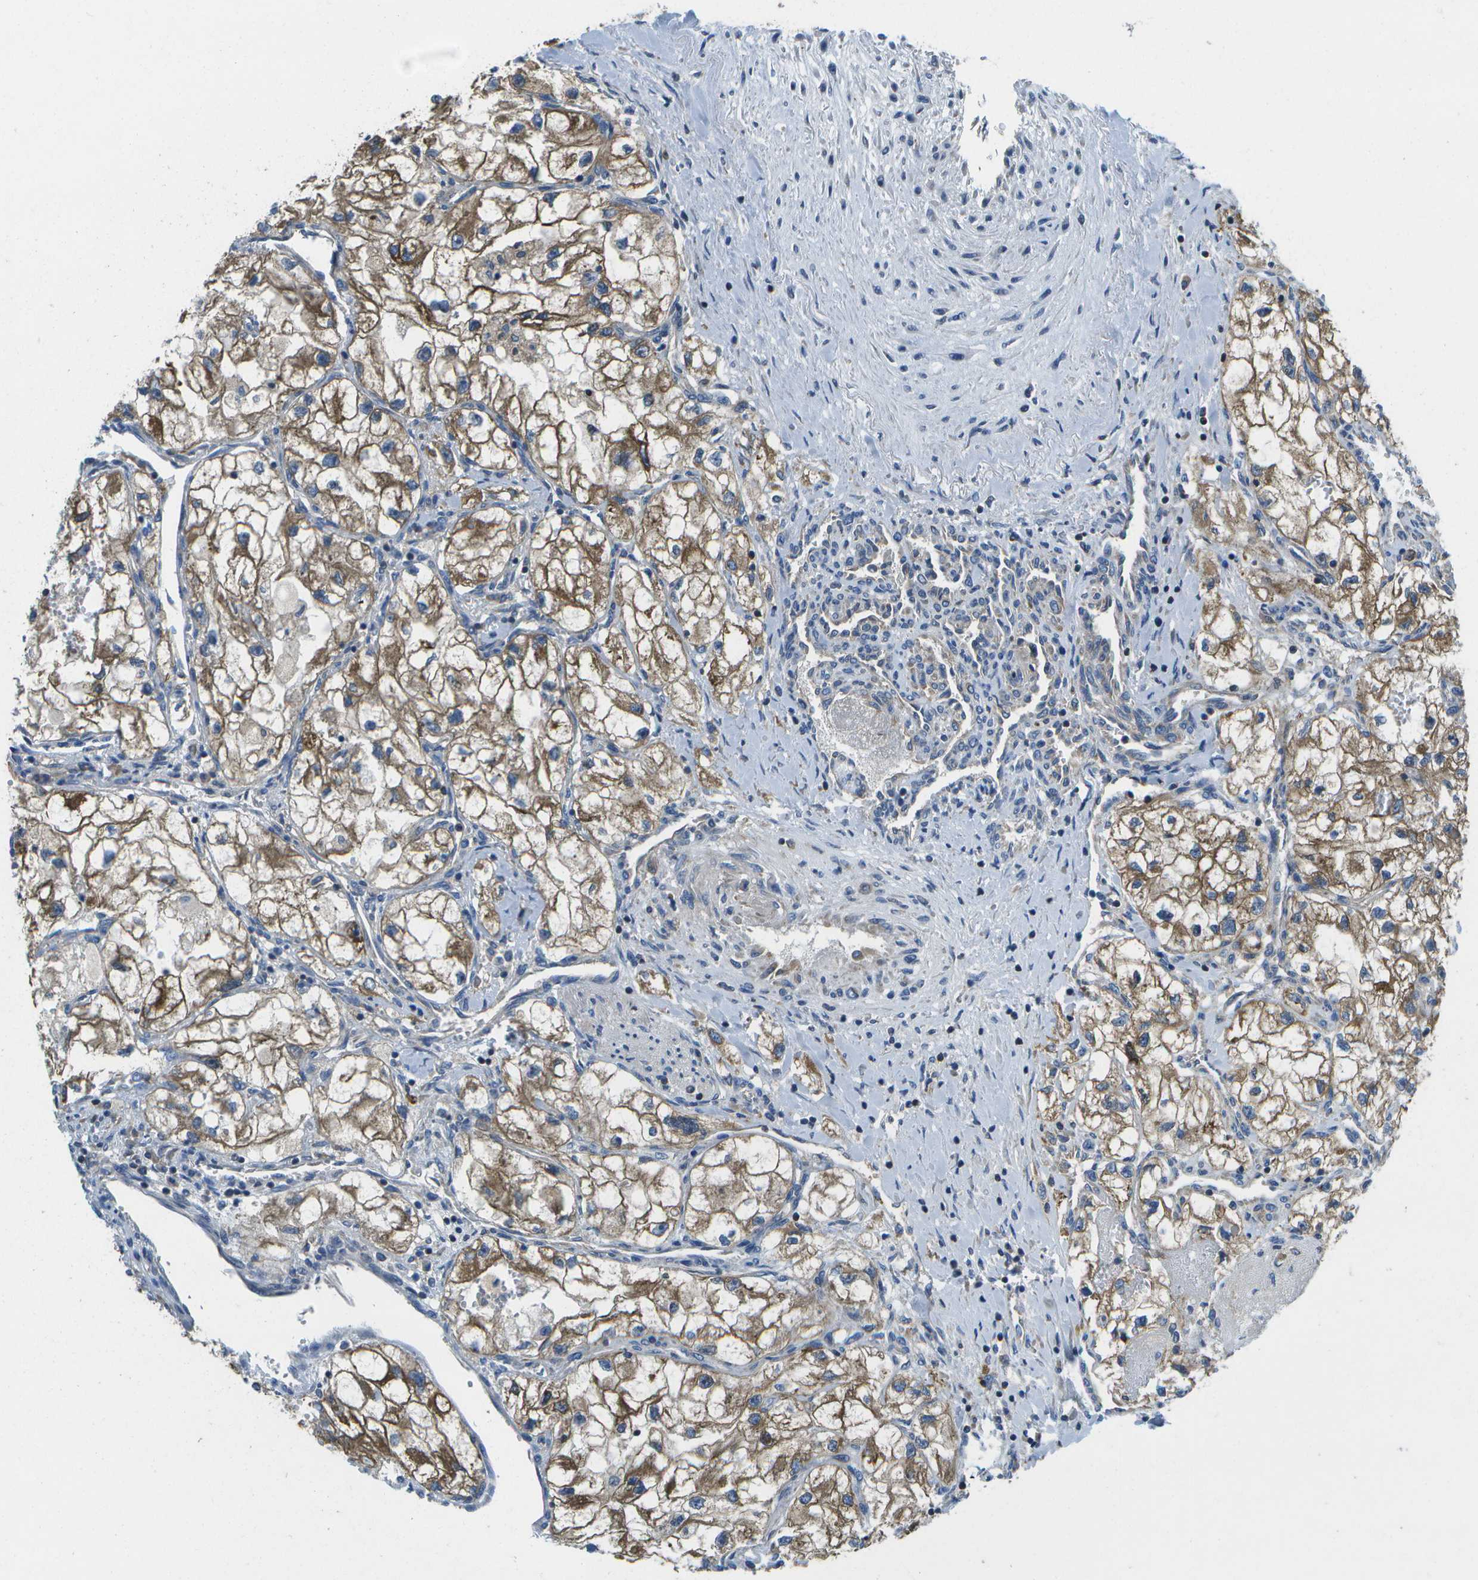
{"staining": {"intensity": "moderate", "quantity": ">75%", "location": "cytoplasmic/membranous"}, "tissue": "renal cancer", "cell_type": "Tumor cells", "image_type": "cancer", "snomed": [{"axis": "morphology", "description": "Adenocarcinoma, NOS"}, {"axis": "topography", "description": "Kidney"}], "caption": "Immunohistochemical staining of renal cancer (adenocarcinoma) shows moderate cytoplasmic/membranous protein staining in approximately >75% of tumor cells. The staining was performed using DAB to visualize the protein expression in brown, while the nuclei were stained in blue with hematoxylin (Magnification: 20x).", "gene": "GDF5", "patient": {"sex": "female", "age": 70}}